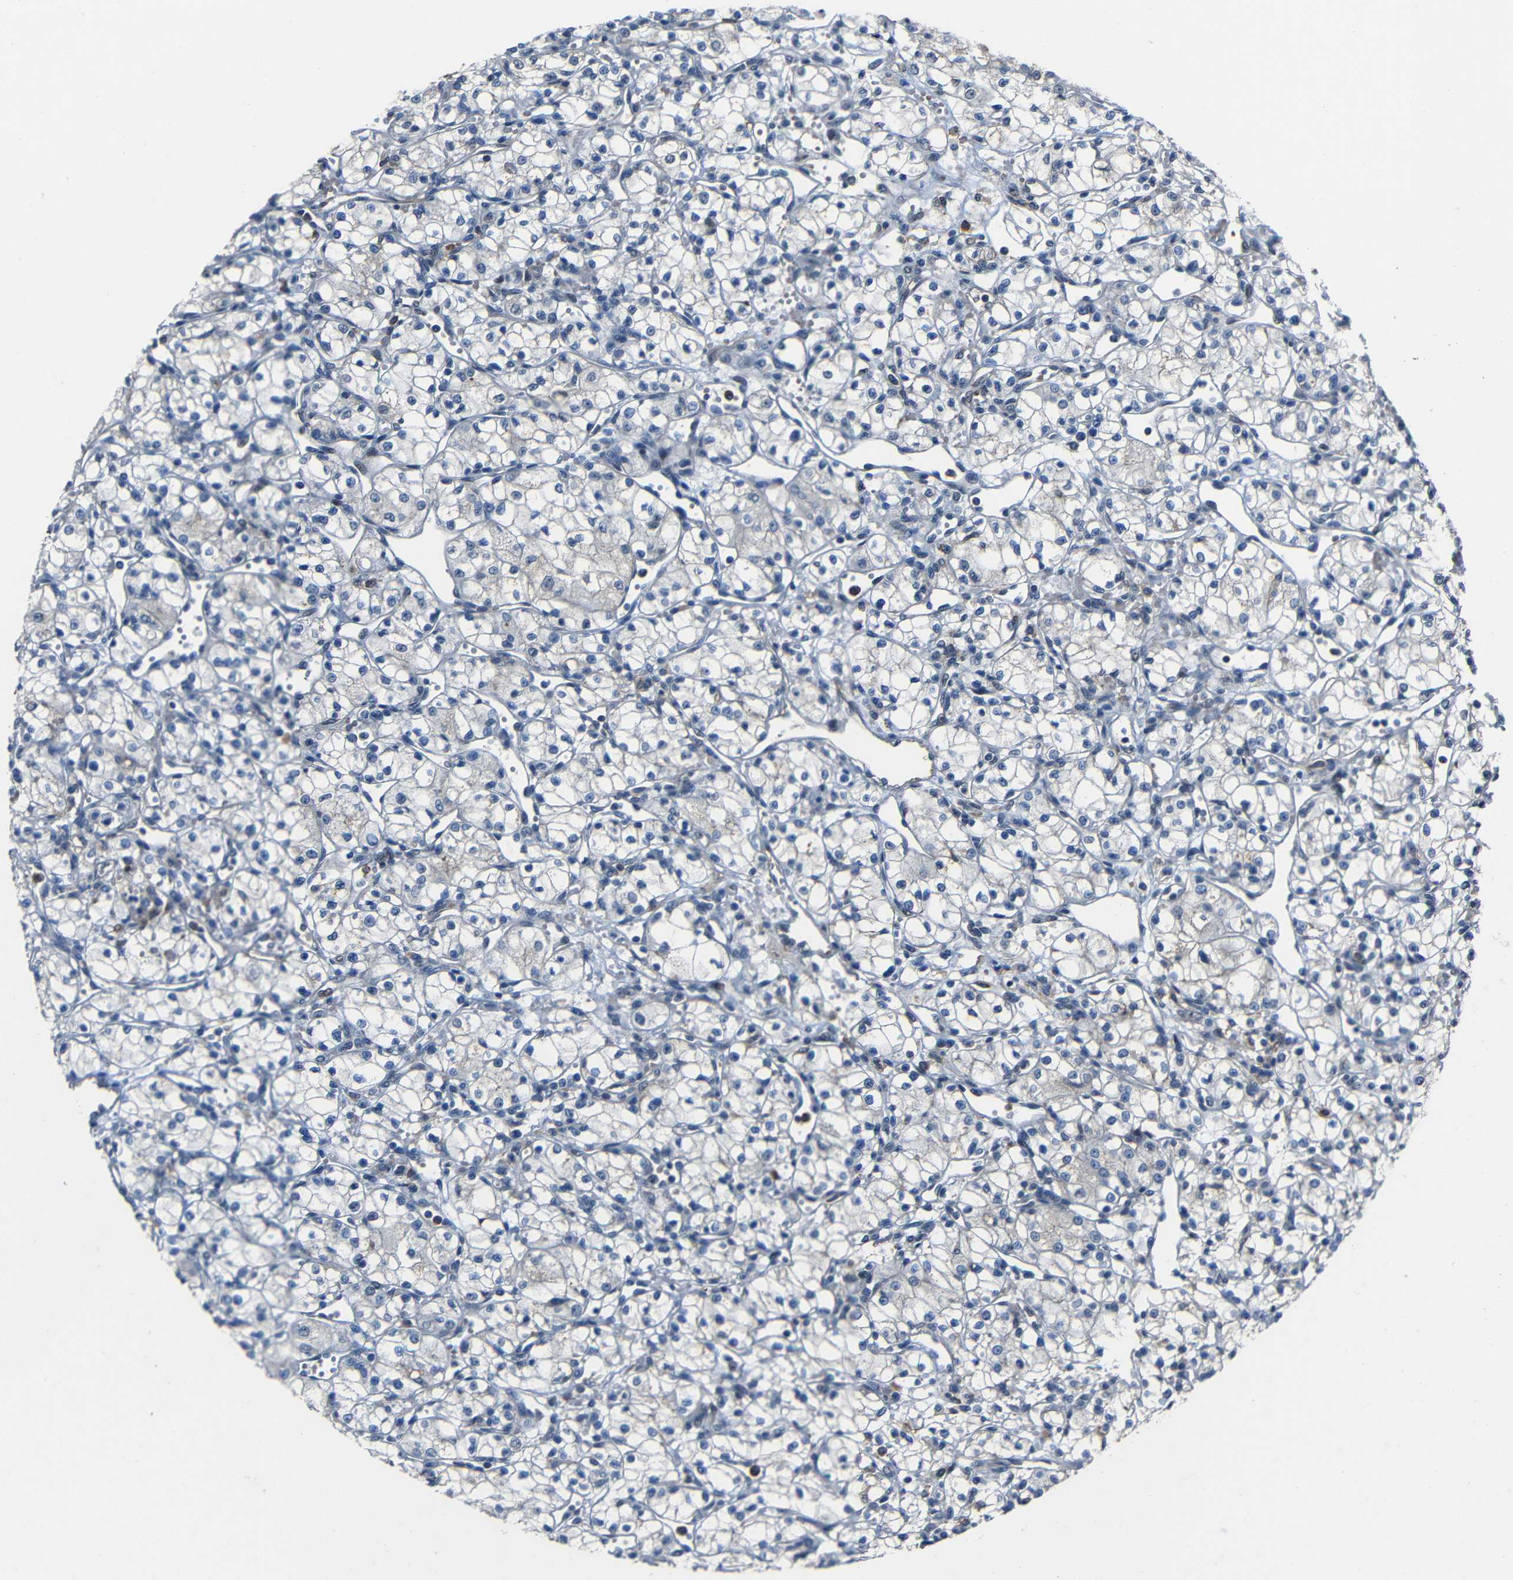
{"staining": {"intensity": "negative", "quantity": "none", "location": "none"}, "tissue": "renal cancer", "cell_type": "Tumor cells", "image_type": "cancer", "snomed": [{"axis": "morphology", "description": "Normal tissue, NOS"}, {"axis": "morphology", "description": "Adenocarcinoma, NOS"}, {"axis": "topography", "description": "Kidney"}], "caption": "A micrograph of adenocarcinoma (renal) stained for a protein reveals no brown staining in tumor cells.", "gene": "DNAJC5", "patient": {"sex": "male", "age": 59}}